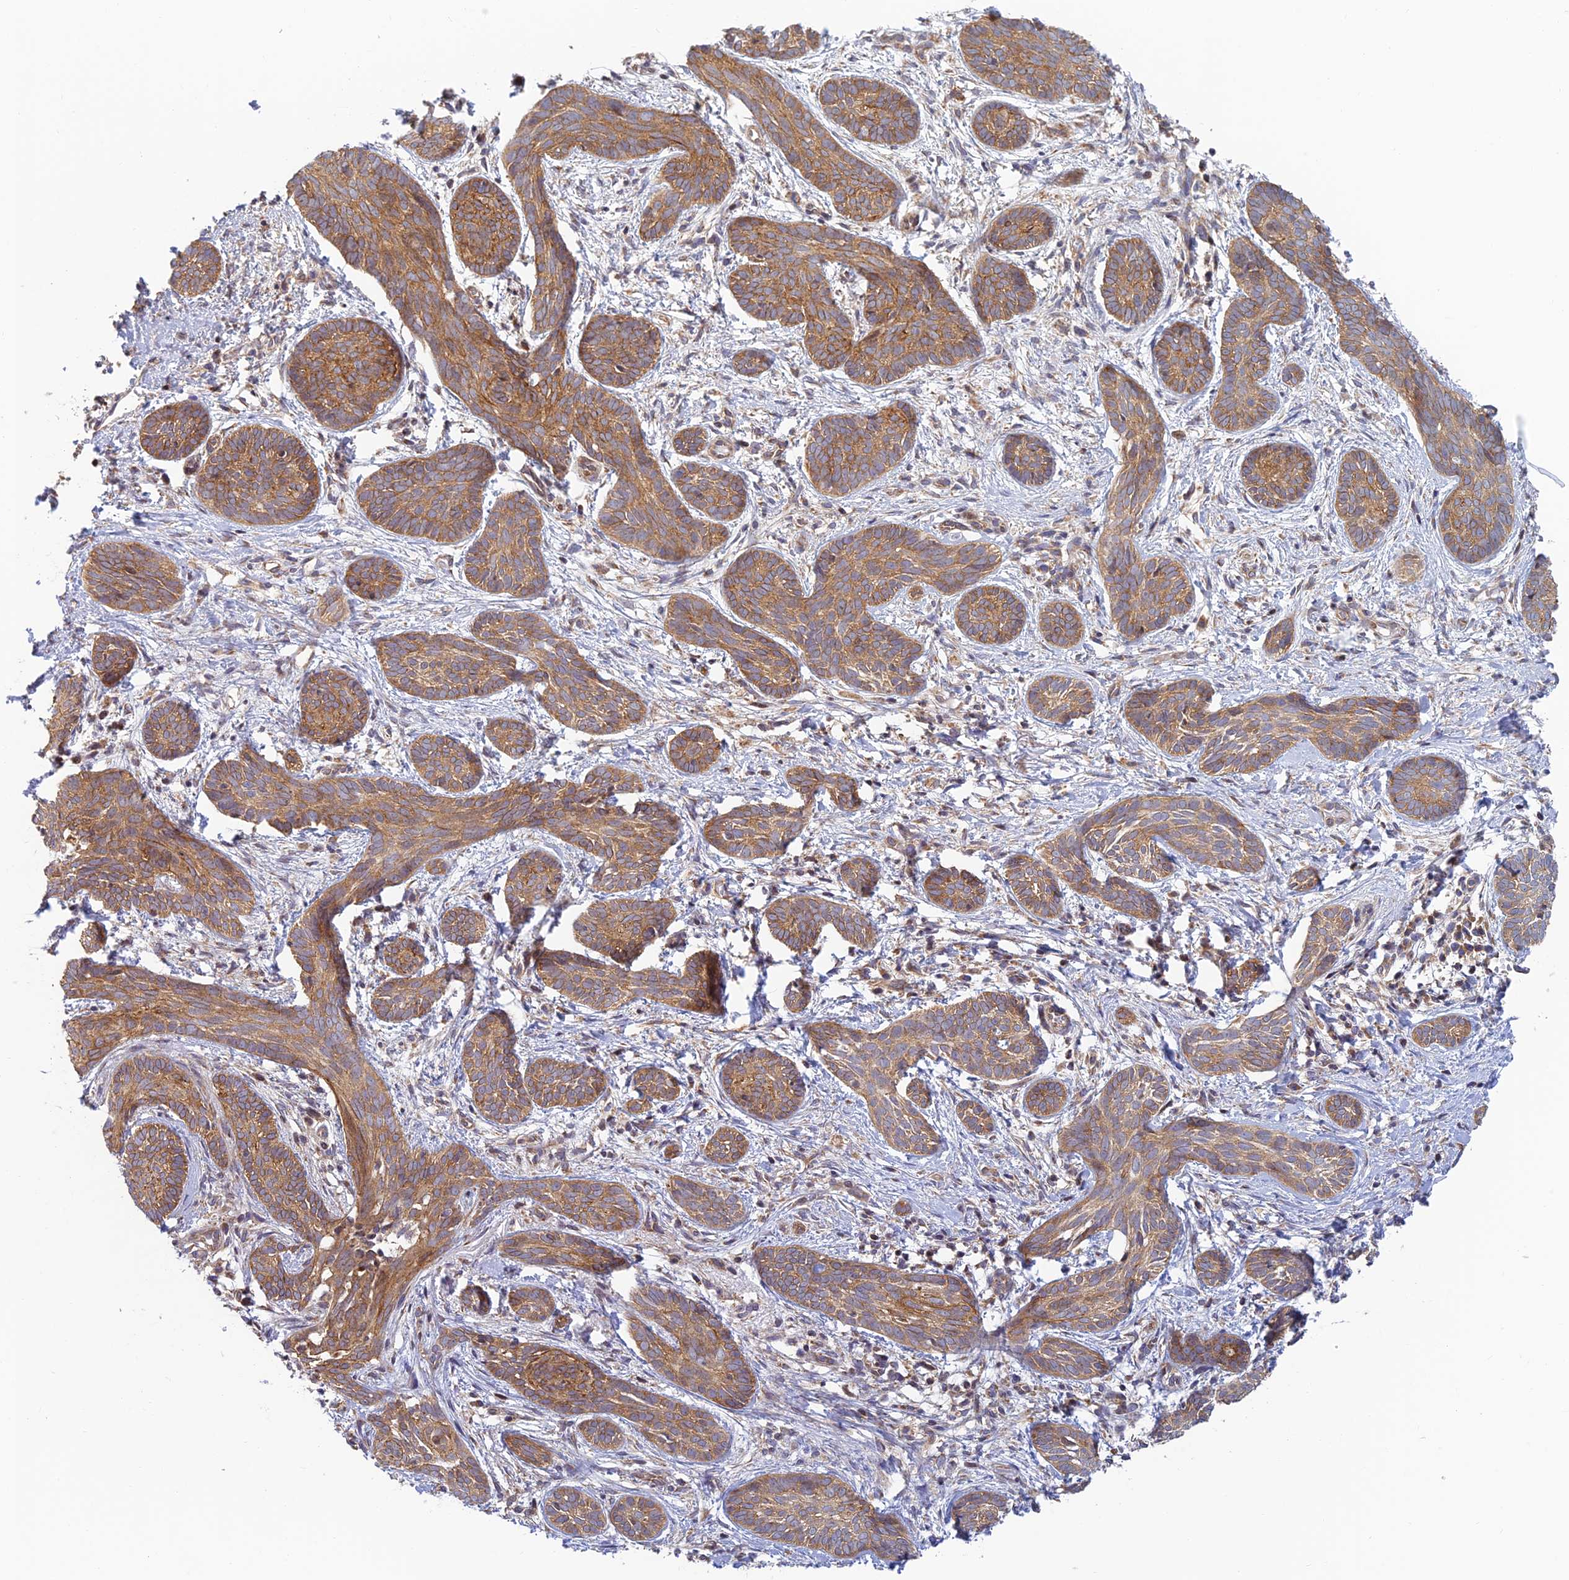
{"staining": {"intensity": "moderate", "quantity": ">75%", "location": "cytoplasmic/membranous"}, "tissue": "skin cancer", "cell_type": "Tumor cells", "image_type": "cancer", "snomed": [{"axis": "morphology", "description": "Basal cell carcinoma"}, {"axis": "topography", "description": "Skin"}], "caption": "Approximately >75% of tumor cells in skin basal cell carcinoma display moderate cytoplasmic/membranous protein expression as visualized by brown immunohistochemical staining.", "gene": "HOOK2", "patient": {"sex": "female", "age": 81}}